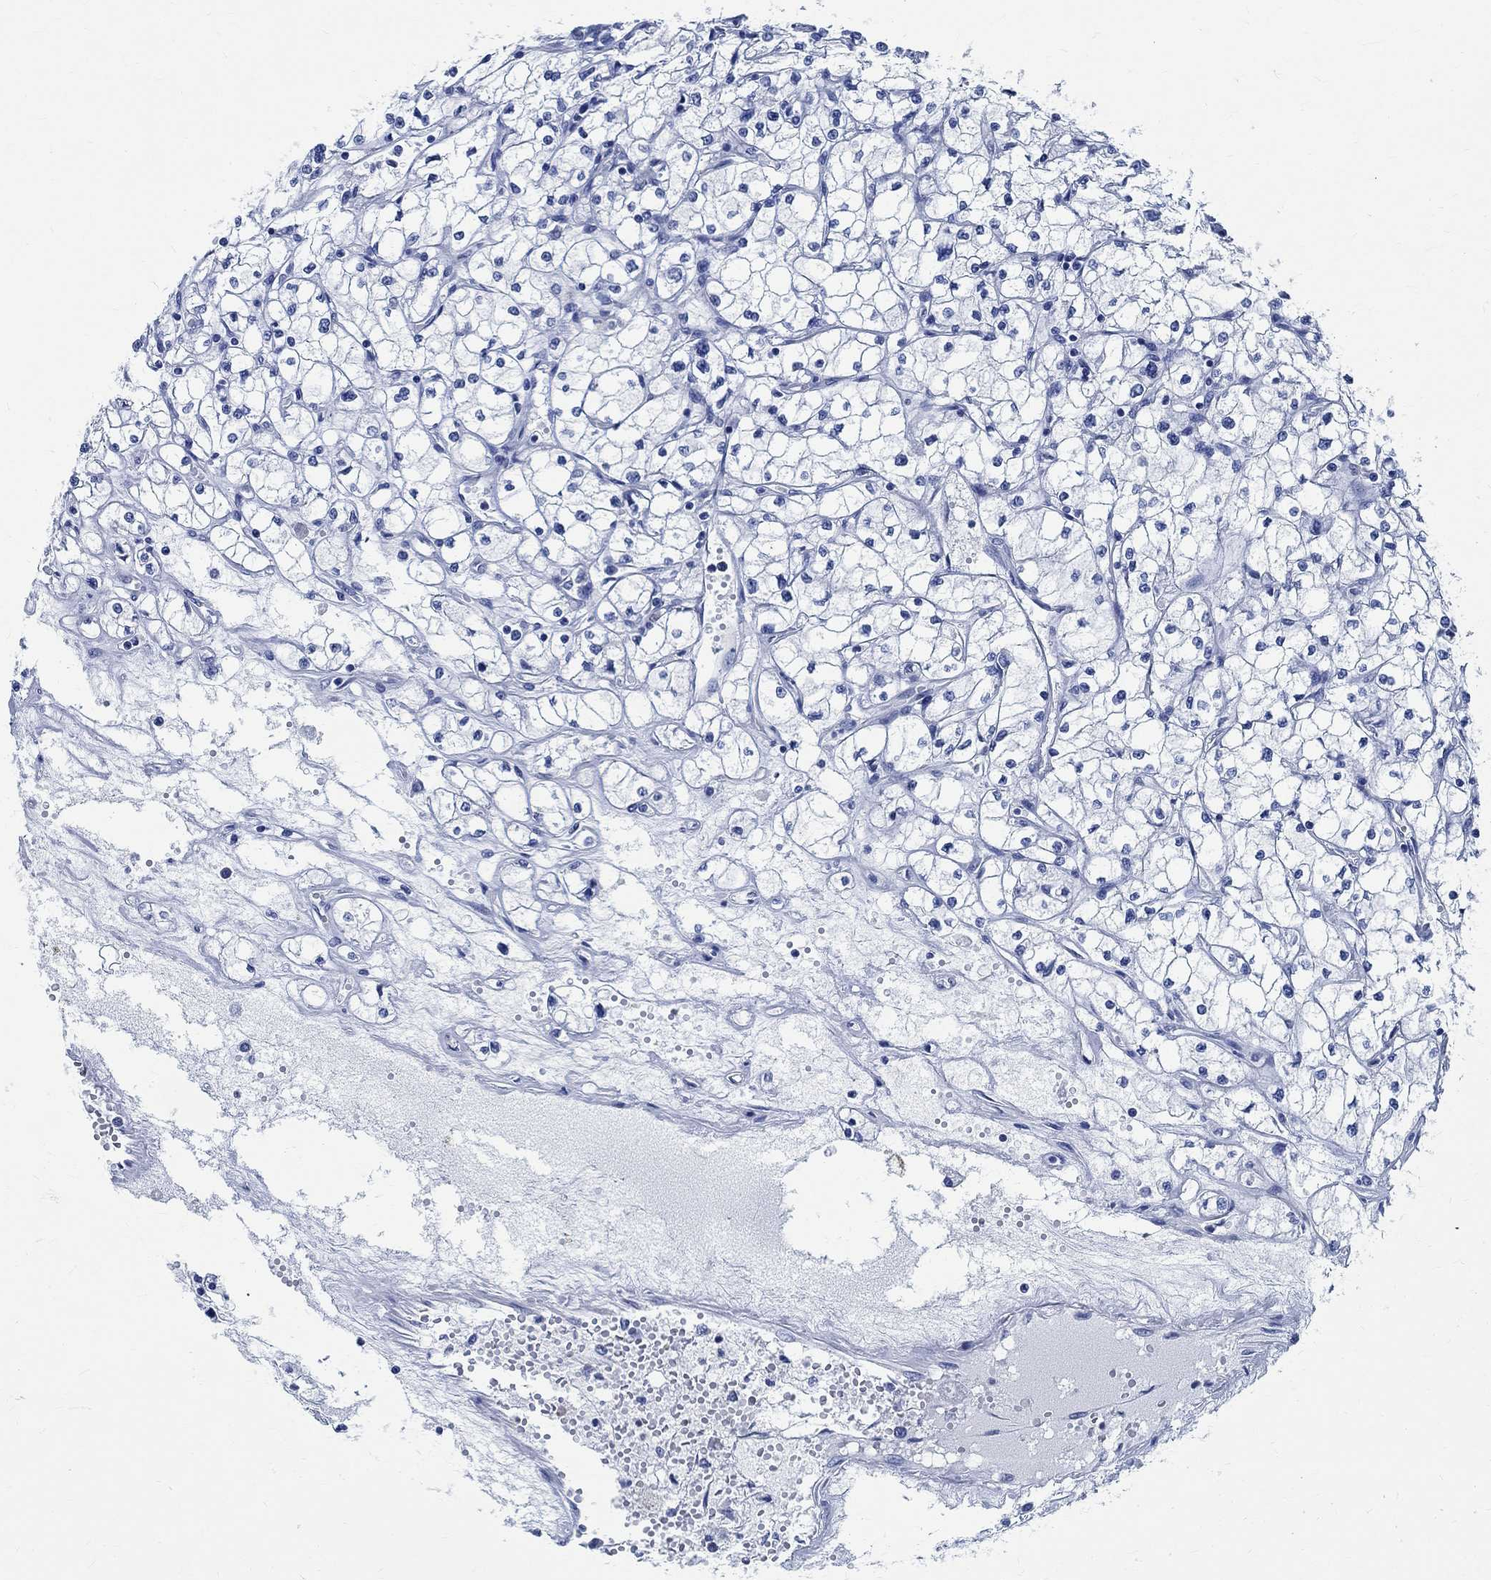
{"staining": {"intensity": "negative", "quantity": "none", "location": "none"}, "tissue": "renal cancer", "cell_type": "Tumor cells", "image_type": "cancer", "snomed": [{"axis": "morphology", "description": "Adenocarcinoma, NOS"}, {"axis": "topography", "description": "Kidney"}], "caption": "Protein analysis of renal adenocarcinoma exhibits no significant positivity in tumor cells.", "gene": "TMEM221", "patient": {"sex": "male", "age": 67}}